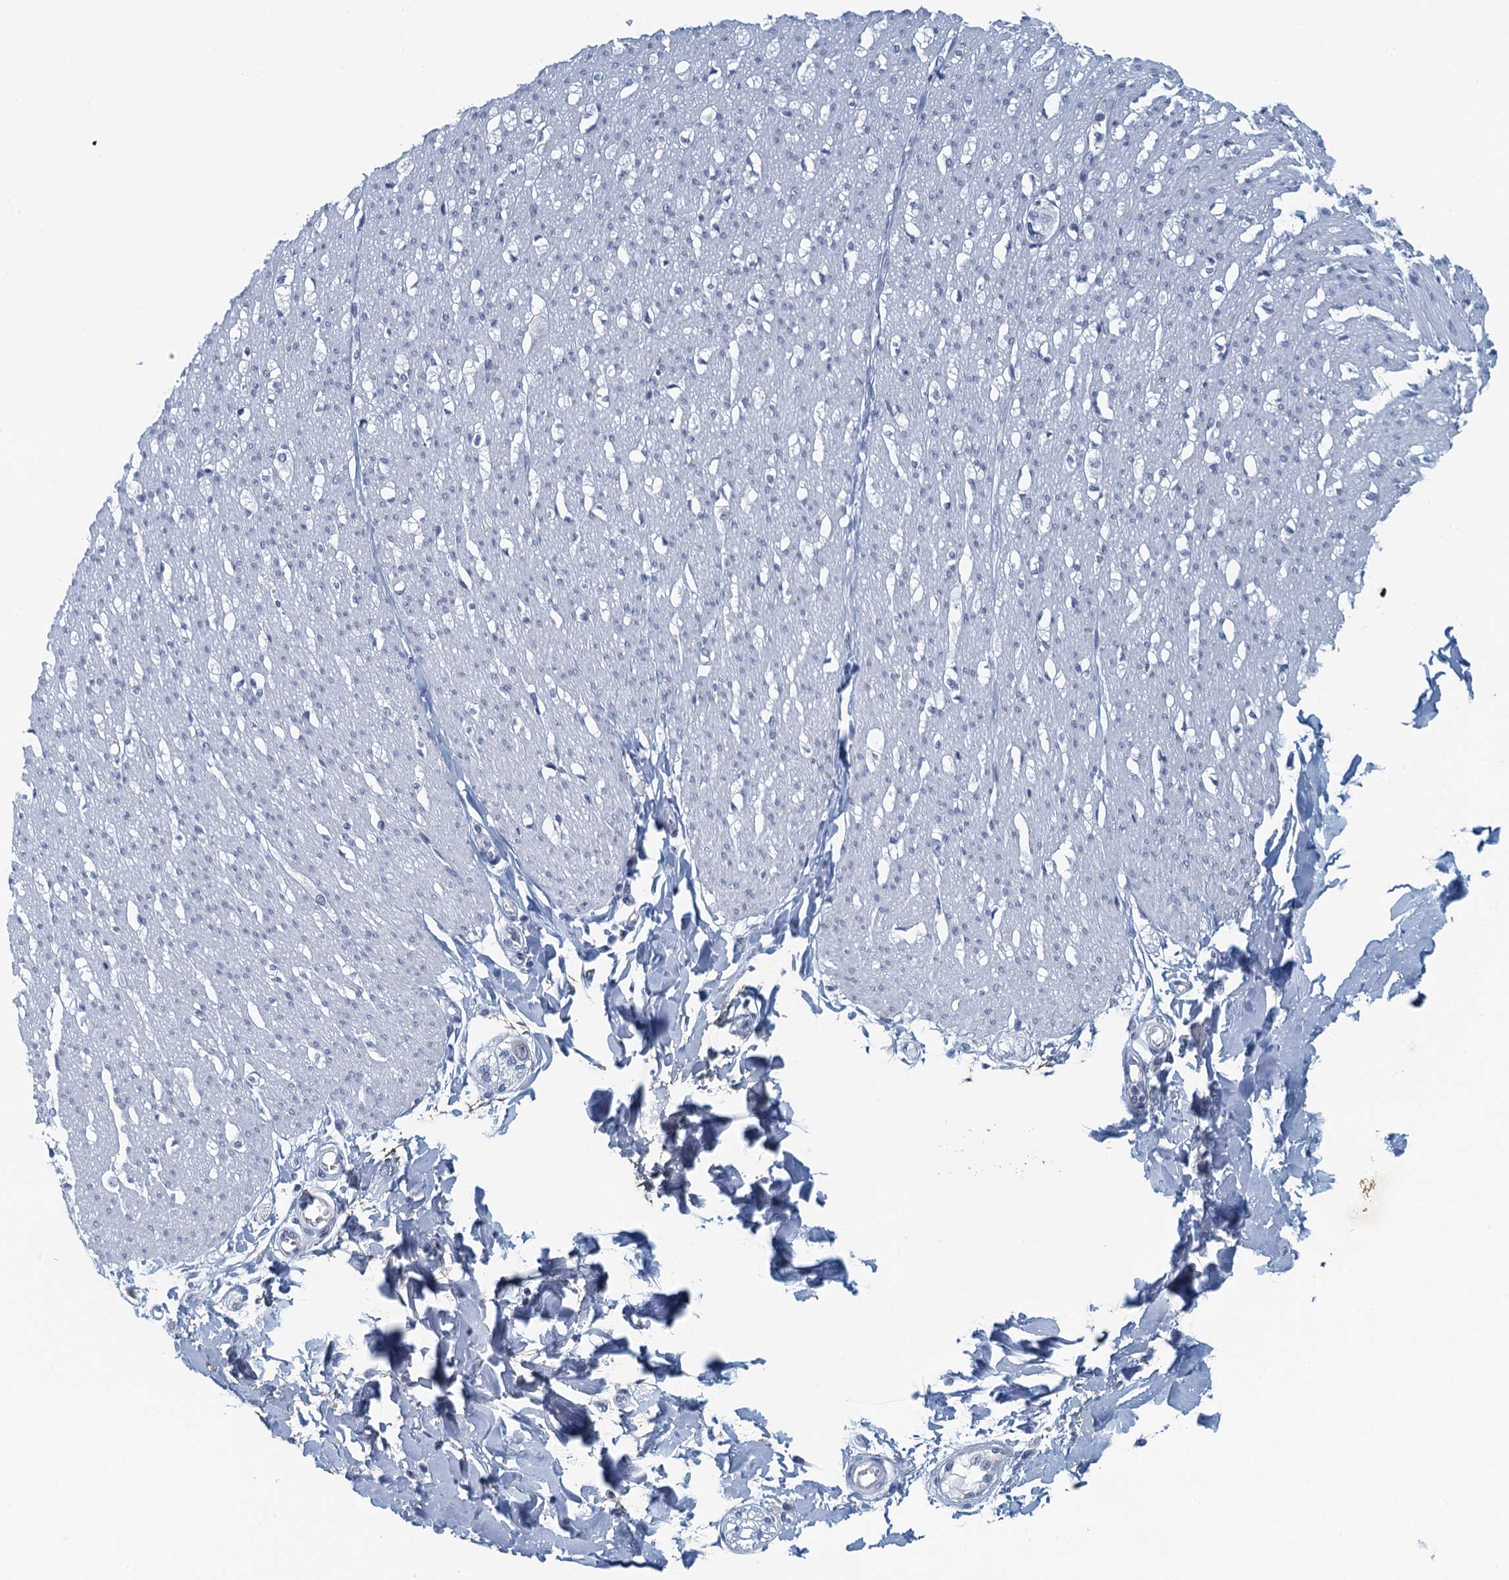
{"staining": {"intensity": "negative", "quantity": "none", "location": "none"}, "tissue": "smooth muscle", "cell_type": "Smooth muscle cells", "image_type": "normal", "snomed": [{"axis": "morphology", "description": "Normal tissue, NOS"}, {"axis": "morphology", "description": "Adenocarcinoma, NOS"}, {"axis": "topography", "description": "Colon"}, {"axis": "topography", "description": "Peripheral nerve tissue"}], "caption": "High power microscopy photomicrograph of an immunohistochemistry photomicrograph of benign smooth muscle, revealing no significant positivity in smooth muscle cells. (DAB (3,3'-diaminobenzidine) immunohistochemistry (IHC) with hematoxylin counter stain).", "gene": "C16orf95", "patient": {"sex": "male", "age": 14}}